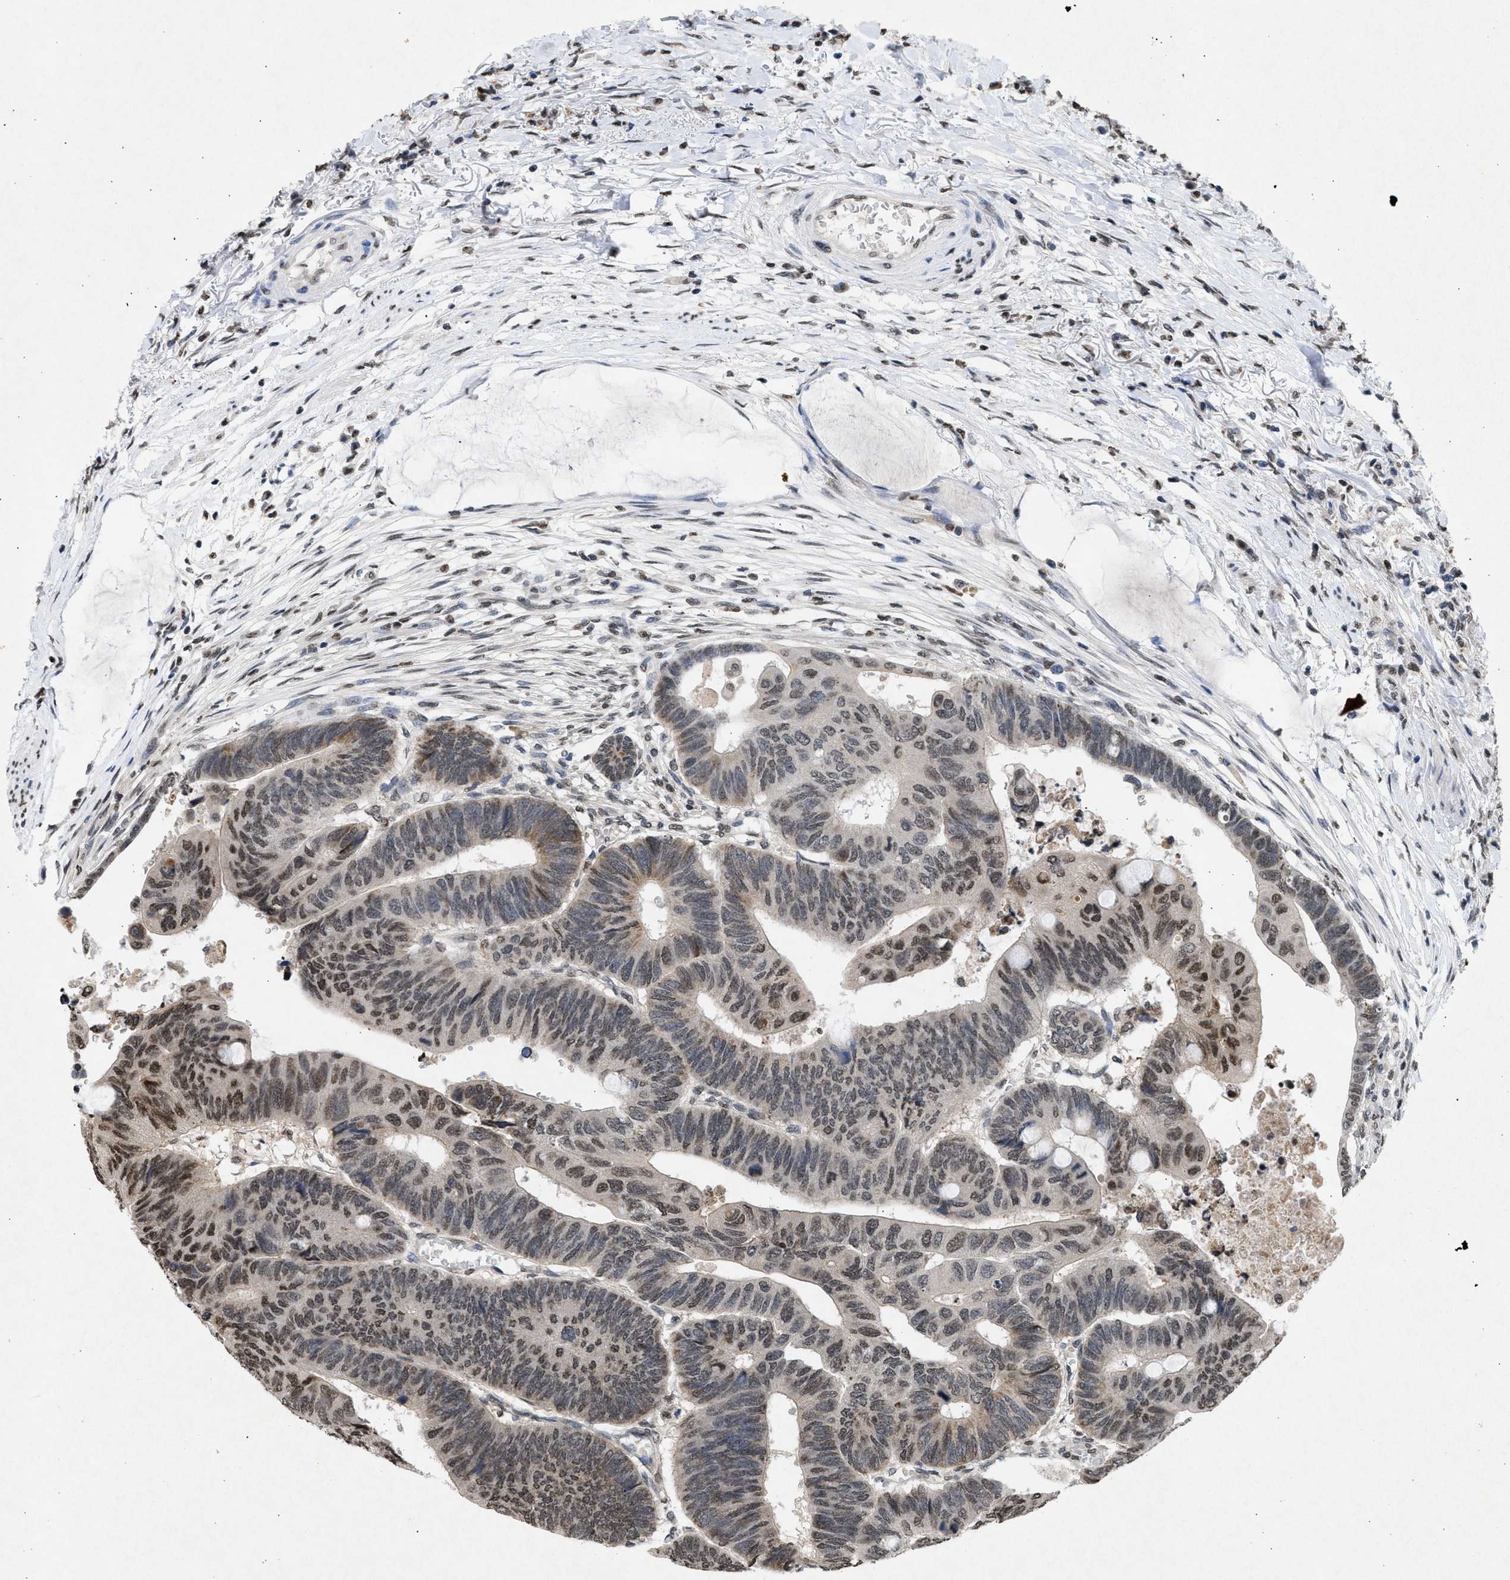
{"staining": {"intensity": "moderate", "quantity": "25%-75%", "location": "nuclear"}, "tissue": "colorectal cancer", "cell_type": "Tumor cells", "image_type": "cancer", "snomed": [{"axis": "morphology", "description": "Normal tissue, NOS"}, {"axis": "morphology", "description": "Adenocarcinoma, NOS"}, {"axis": "topography", "description": "Rectum"}, {"axis": "topography", "description": "Peripheral nerve tissue"}], "caption": "Colorectal cancer stained with a protein marker reveals moderate staining in tumor cells.", "gene": "NUP35", "patient": {"sex": "male", "age": 92}}